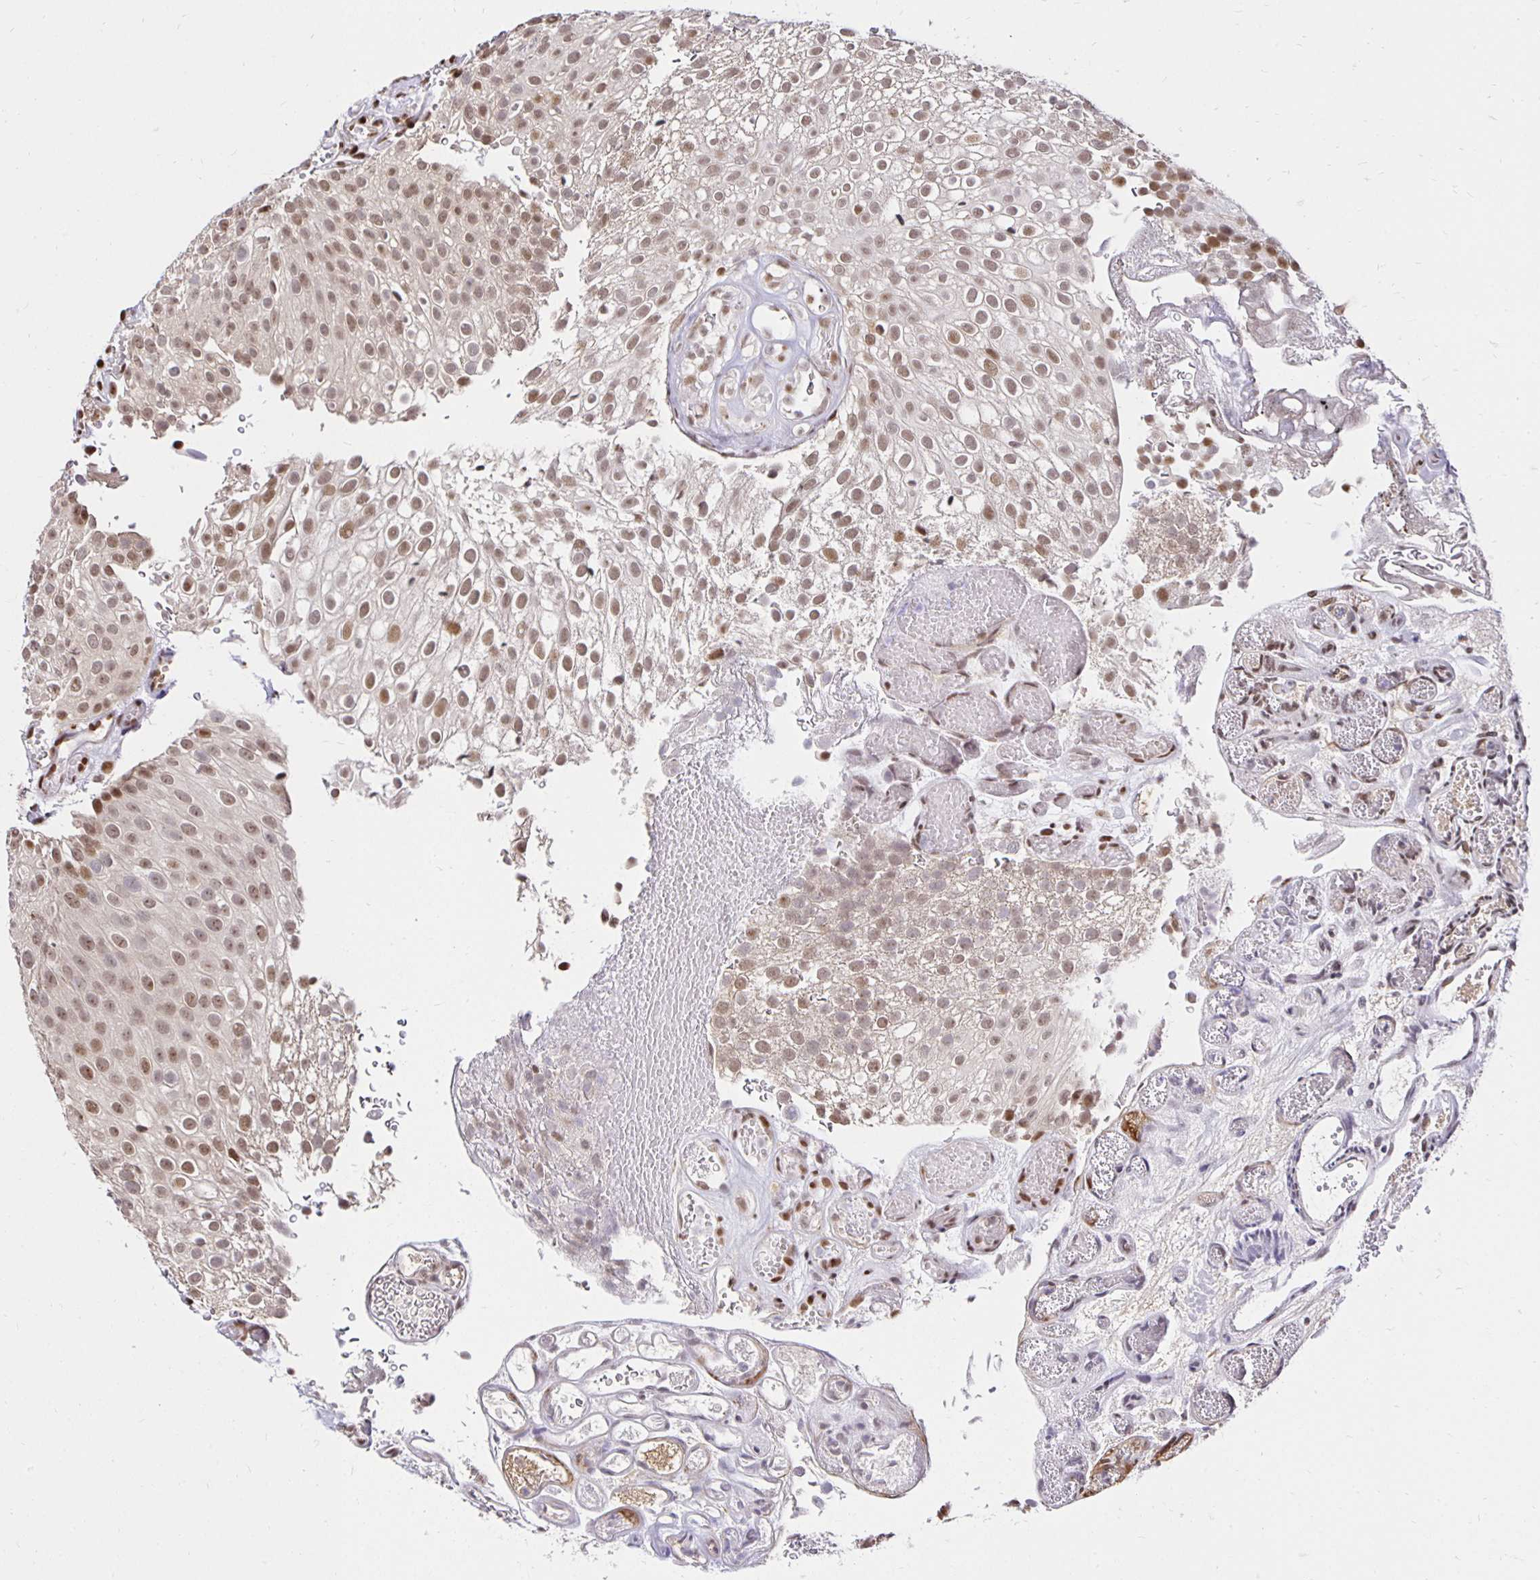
{"staining": {"intensity": "moderate", "quantity": ">75%", "location": "nuclear"}, "tissue": "urothelial cancer", "cell_type": "Tumor cells", "image_type": "cancer", "snomed": [{"axis": "morphology", "description": "Urothelial carcinoma, Low grade"}, {"axis": "topography", "description": "Urinary bladder"}], "caption": "IHC micrograph of low-grade urothelial carcinoma stained for a protein (brown), which shows medium levels of moderate nuclear positivity in approximately >75% of tumor cells.", "gene": "ZNF579", "patient": {"sex": "male", "age": 78}}